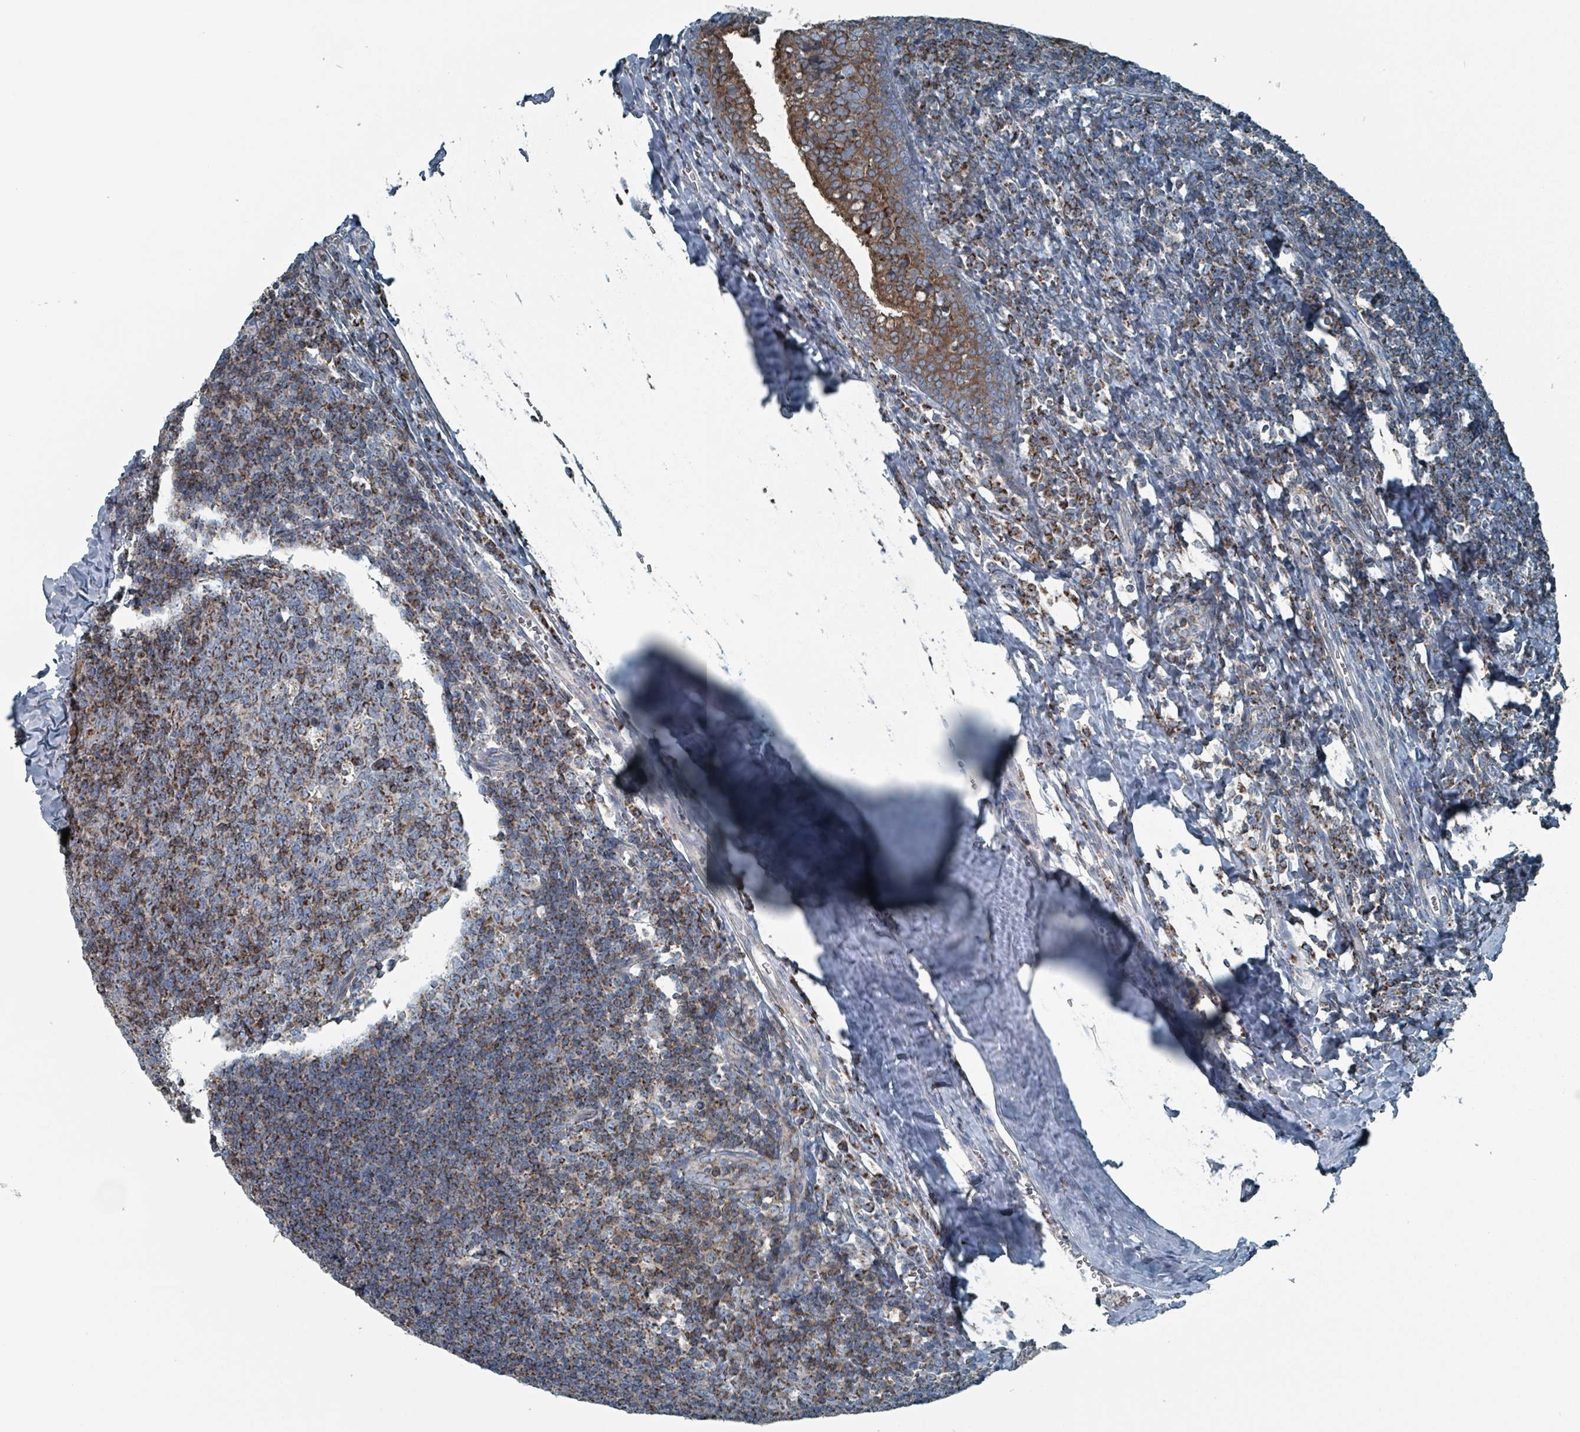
{"staining": {"intensity": "moderate", "quantity": "<25%", "location": "cytoplasmic/membranous"}, "tissue": "tonsil", "cell_type": "Germinal center cells", "image_type": "normal", "snomed": [{"axis": "morphology", "description": "Normal tissue, NOS"}, {"axis": "topography", "description": "Tonsil"}], "caption": "Brown immunohistochemical staining in normal tonsil demonstrates moderate cytoplasmic/membranous staining in about <25% of germinal center cells.", "gene": "ABHD18", "patient": {"sex": "male", "age": 27}}